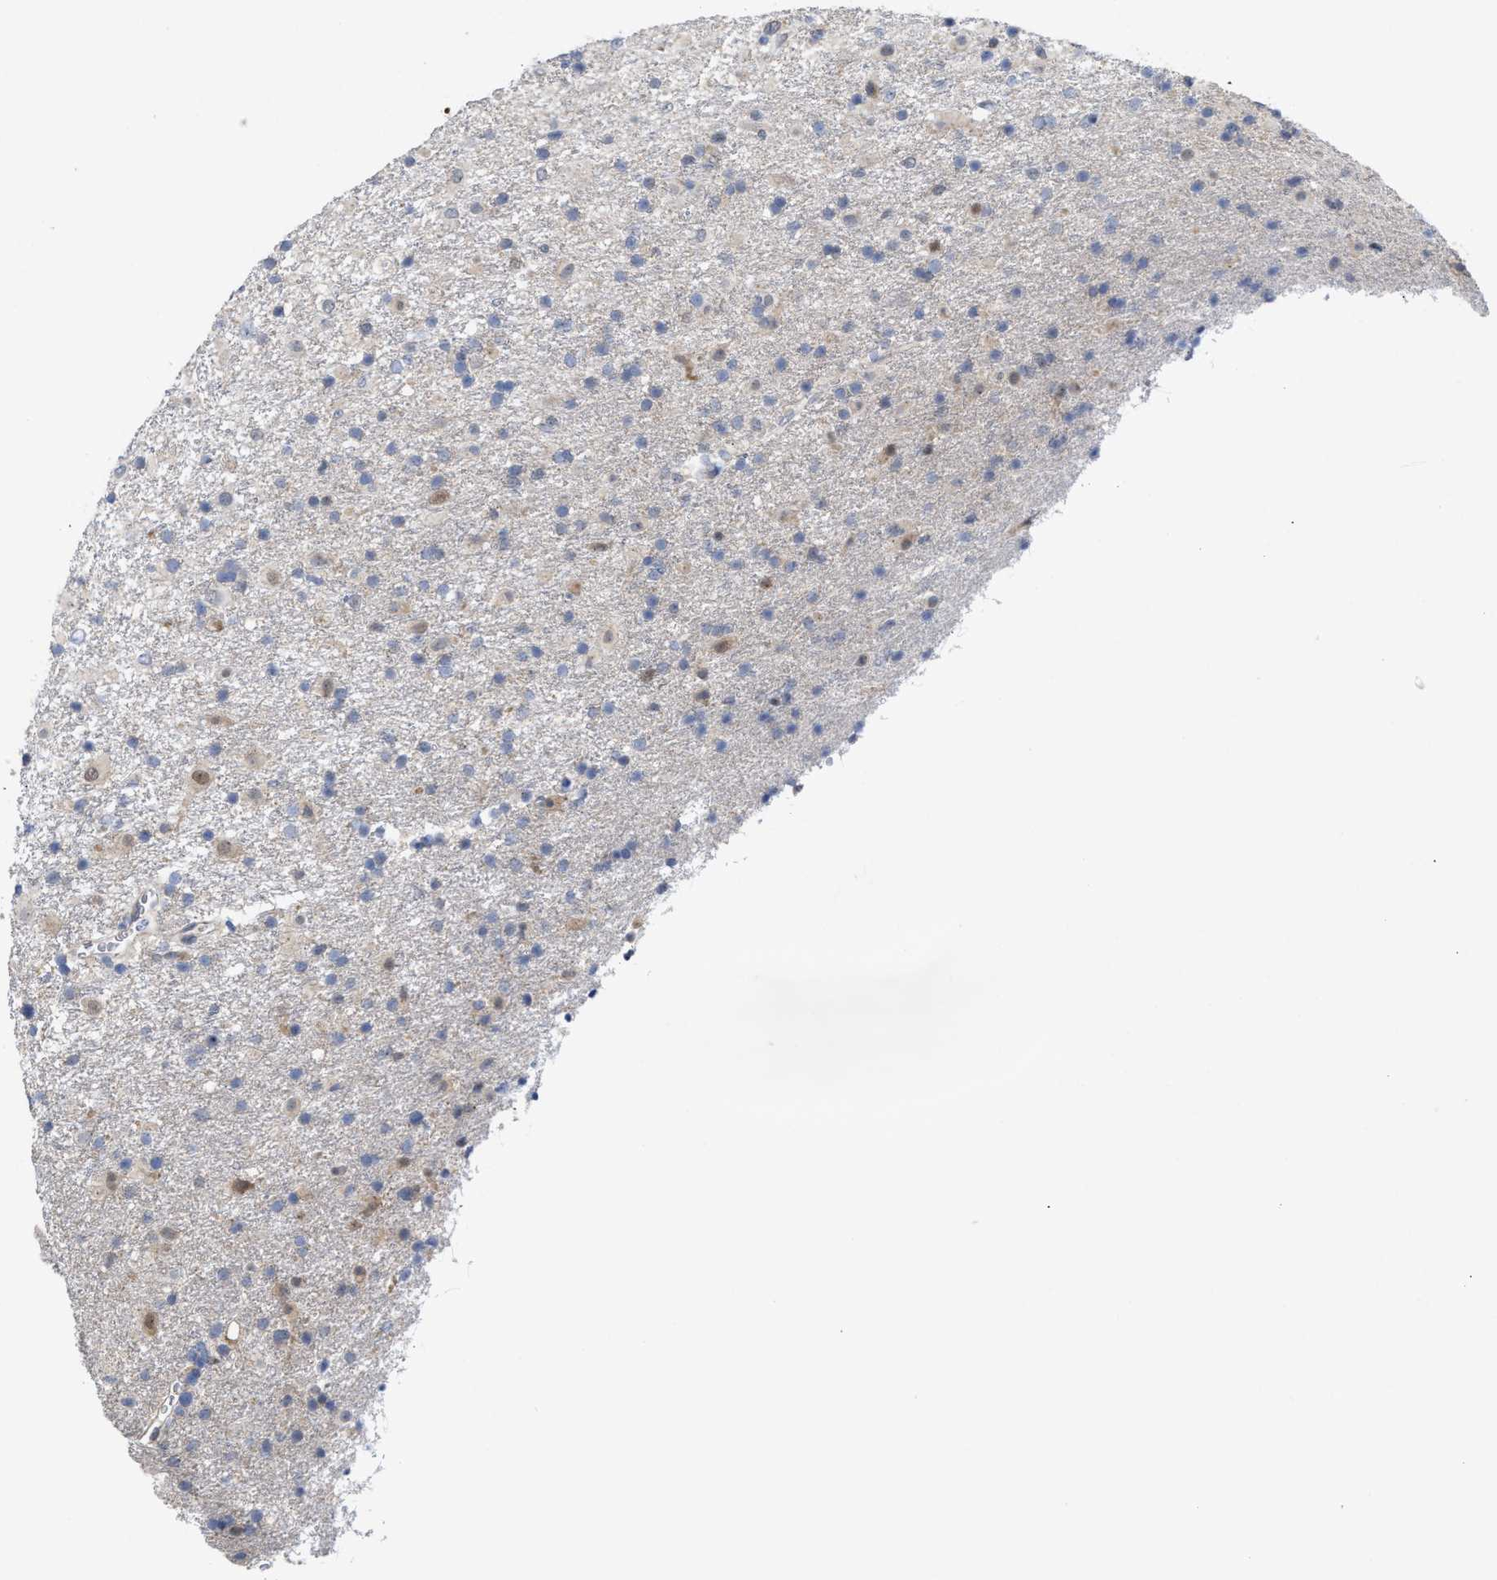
{"staining": {"intensity": "weak", "quantity": "<25%", "location": "cytoplasmic/membranous,nuclear"}, "tissue": "glioma", "cell_type": "Tumor cells", "image_type": "cancer", "snomed": [{"axis": "morphology", "description": "Glioma, malignant, Low grade"}, {"axis": "topography", "description": "Brain"}], "caption": "A photomicrograph of human glioma is negative for staining in tumor cells. The staining is performed using DAB (3,3'-diaminobenzidine) brown chromogen with nuclei counter-stained in using hematoxylin.", "gene": "BBLN", "patient": {"sex": "male", "age": 65}}